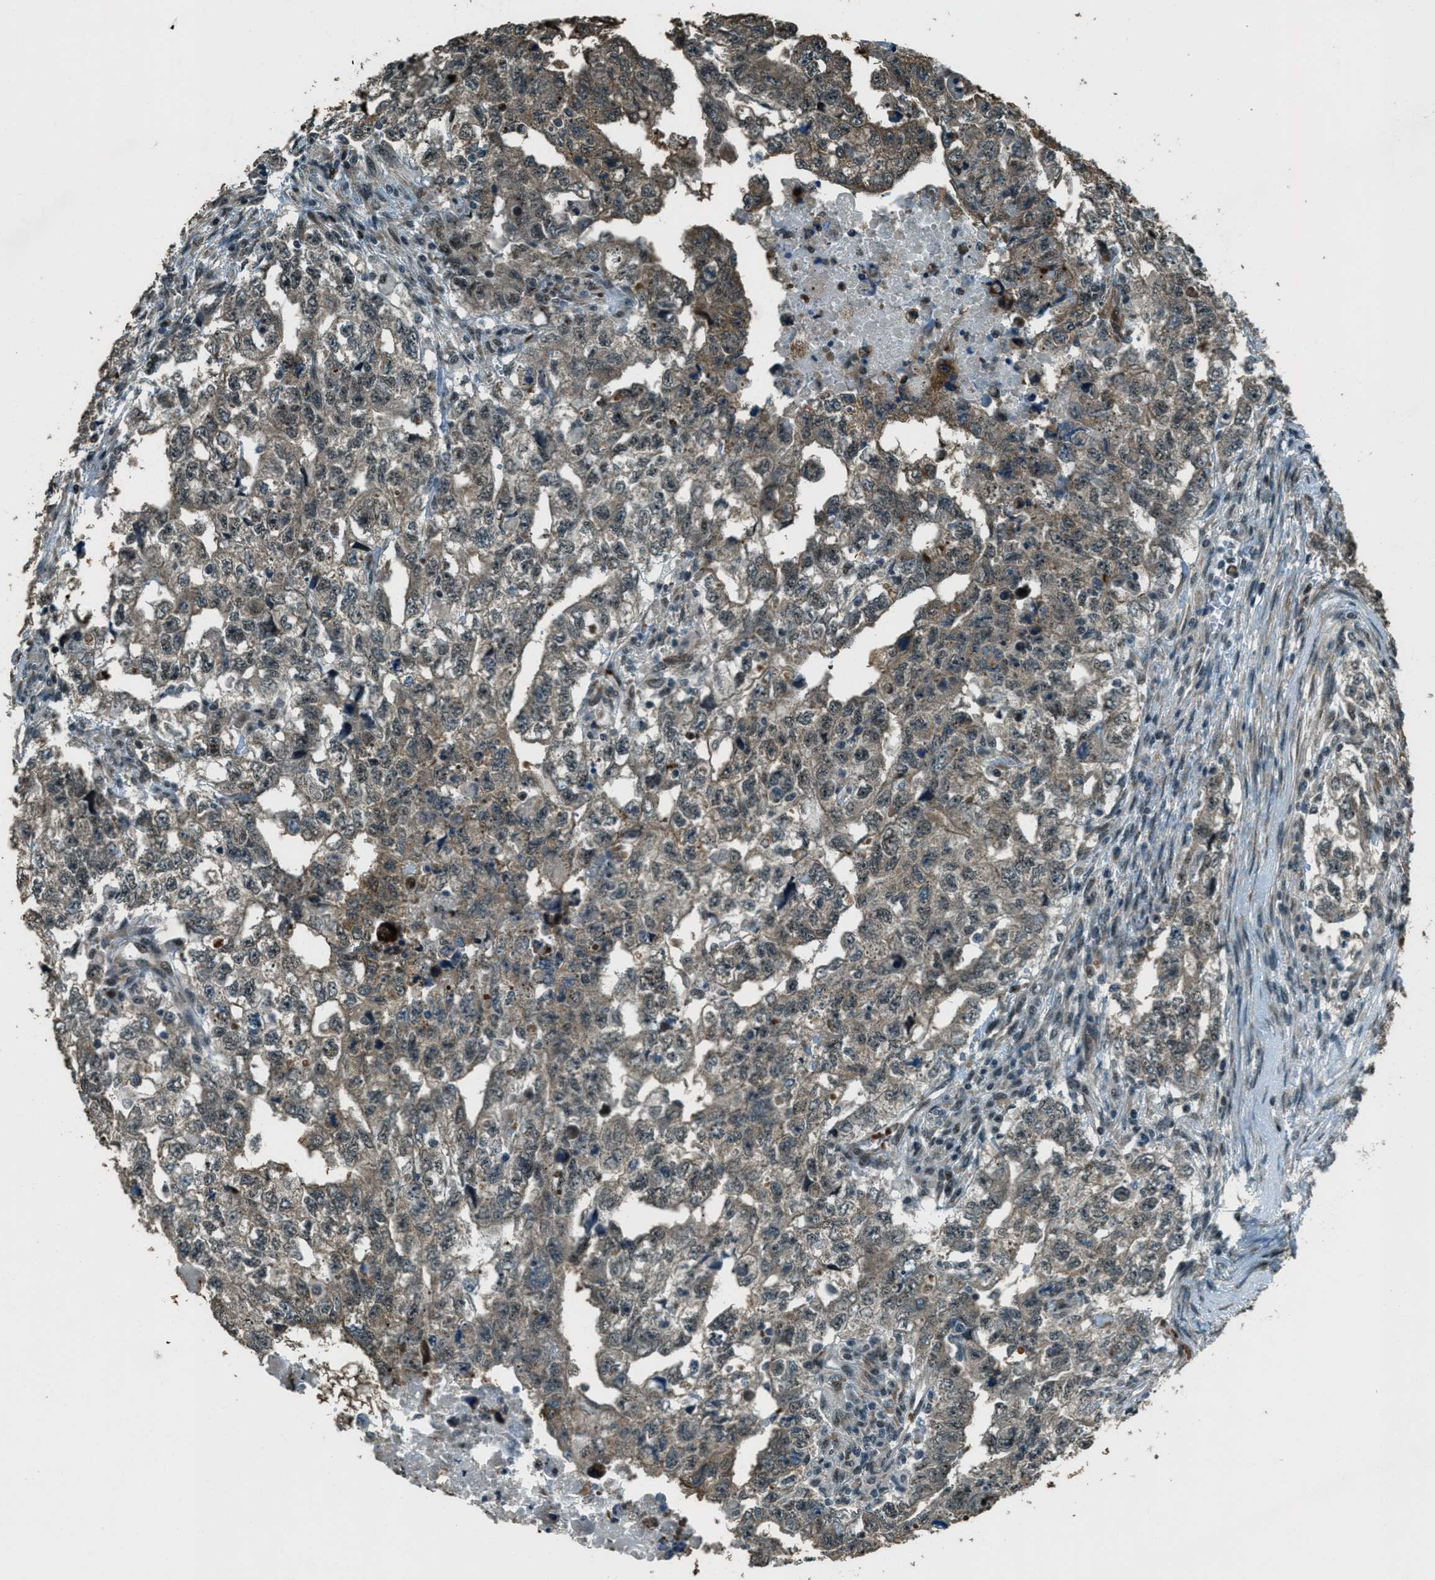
{"staining": {"intensity": "weak", "quantity": "25%-75%", "location": "cytoplasmic/membranous"}, "tissue": "testis cancer", "cell_type": "Tumor cells", "image_type": "cancer", "snomed": [{"axis": "morphology", "description": "Carcinoma, Embryonal, NOS"}, {"axis": "topography", "description": "Testis"}], "caption": "Immunohistochemistry (IHC) staining of testis cancer, which demonstrates low levels of weak cytoplasmic/membranous staining in about 25%-75% of tumor cells indicating weak cytoplasmic/membranous protein staining. The staining was performed using DAB (brown) for protein detection and nuclei were counterstained in hematoxylin (blue).", "gene": "TARDBP", "patient": {"sex": "male", "age": 36}}